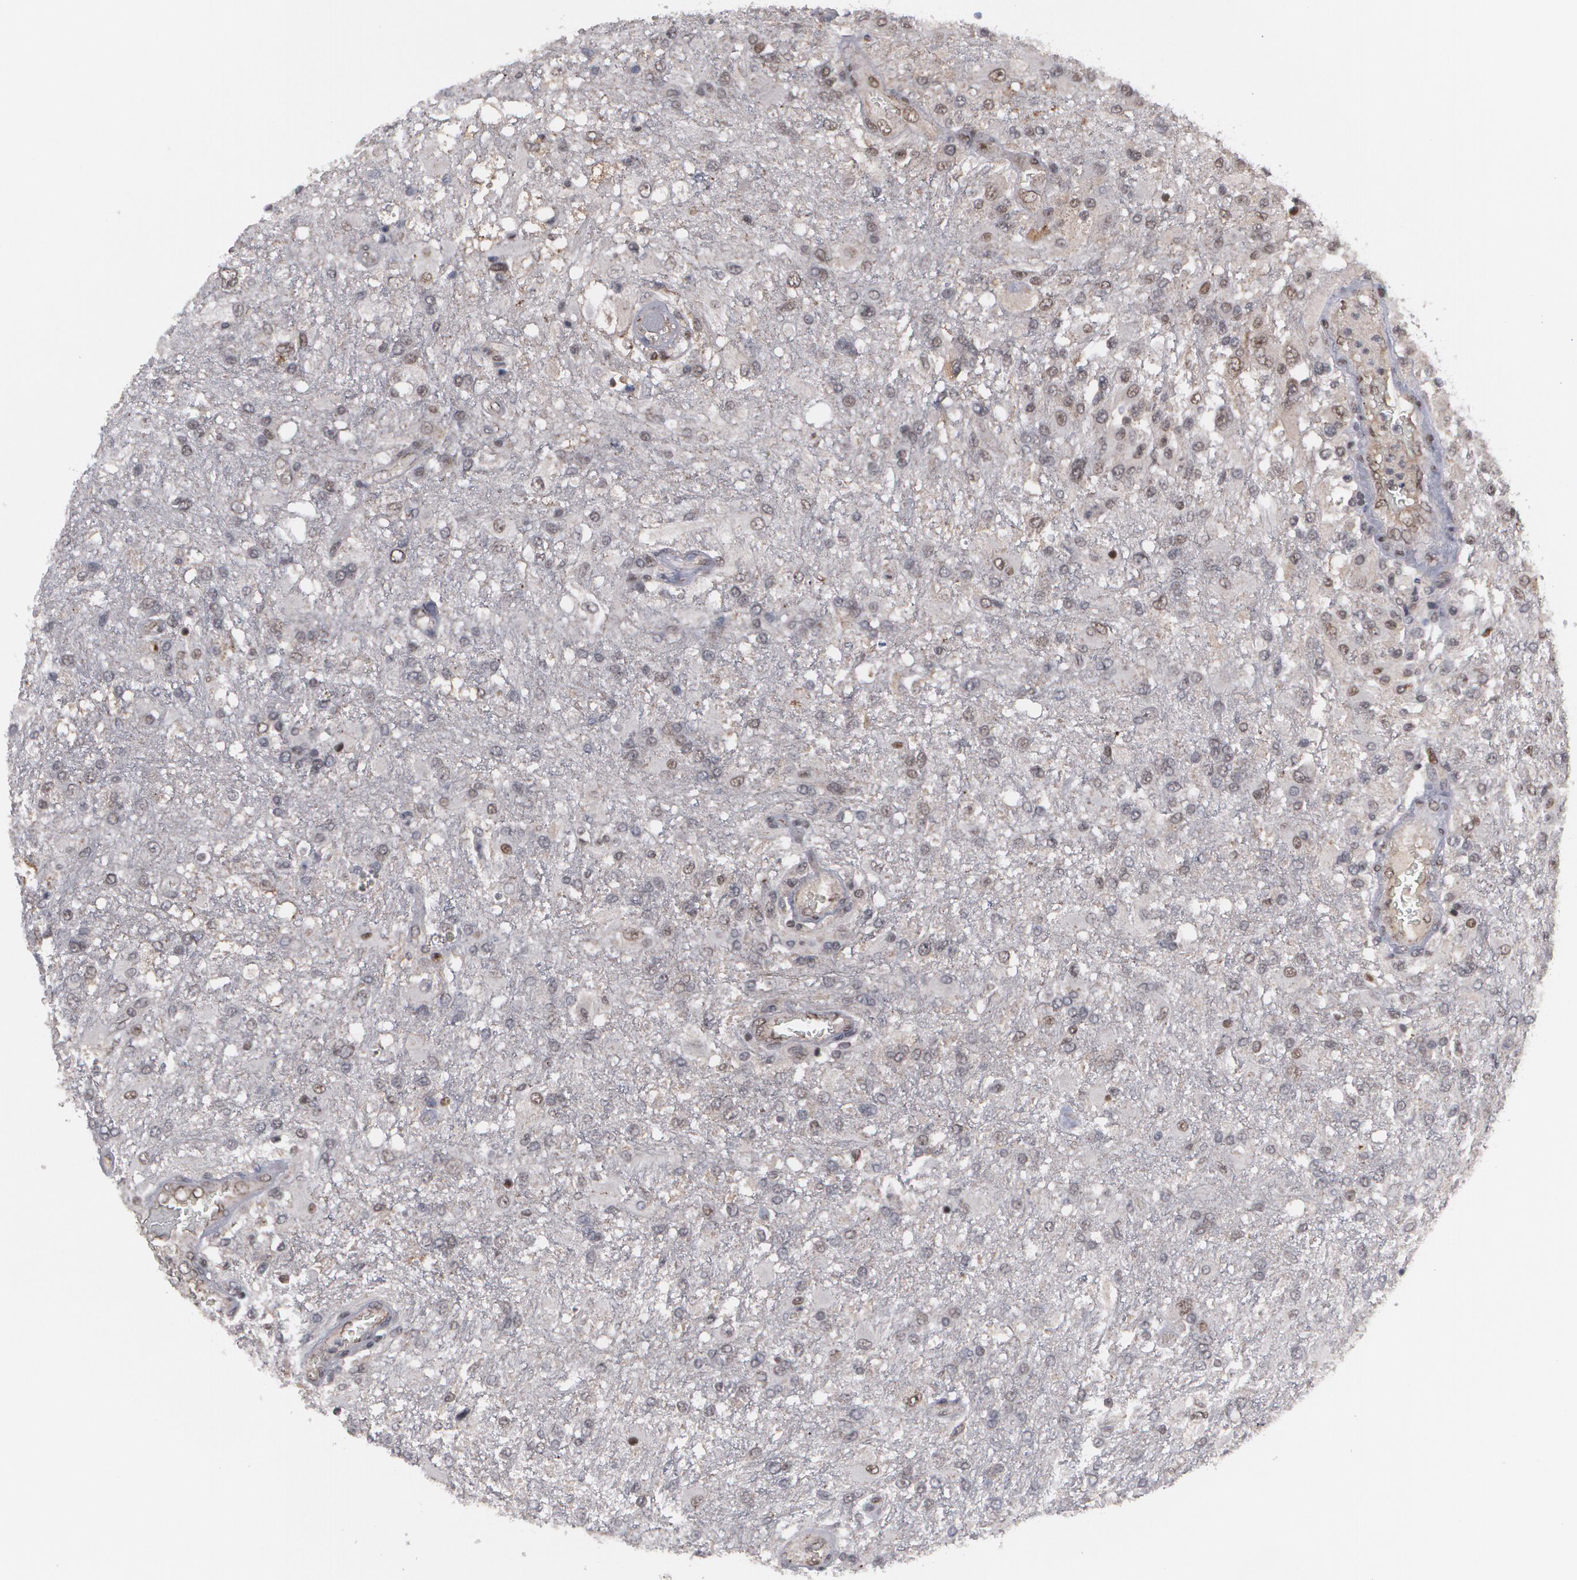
{"staining": {"intensity": "weak", "quantity": ">75%", "location": "nuclear"}, "tissue": "glioma", "cell_type": "Tumor cells", "image_type": "cancer", "snomed": [{"axis": "morphology", "description": "Glioma, malignant, High grade"}, {"axis": "topography", "description": "Cerebral cortex"}], "caption": "There is low levels of weak nuclear expression in tumor cells of glioma, as demonstrated by immunohistochemical staining (brown color).", "gene": "INTS6", "patient": {"sex": "male", "age": 79}}